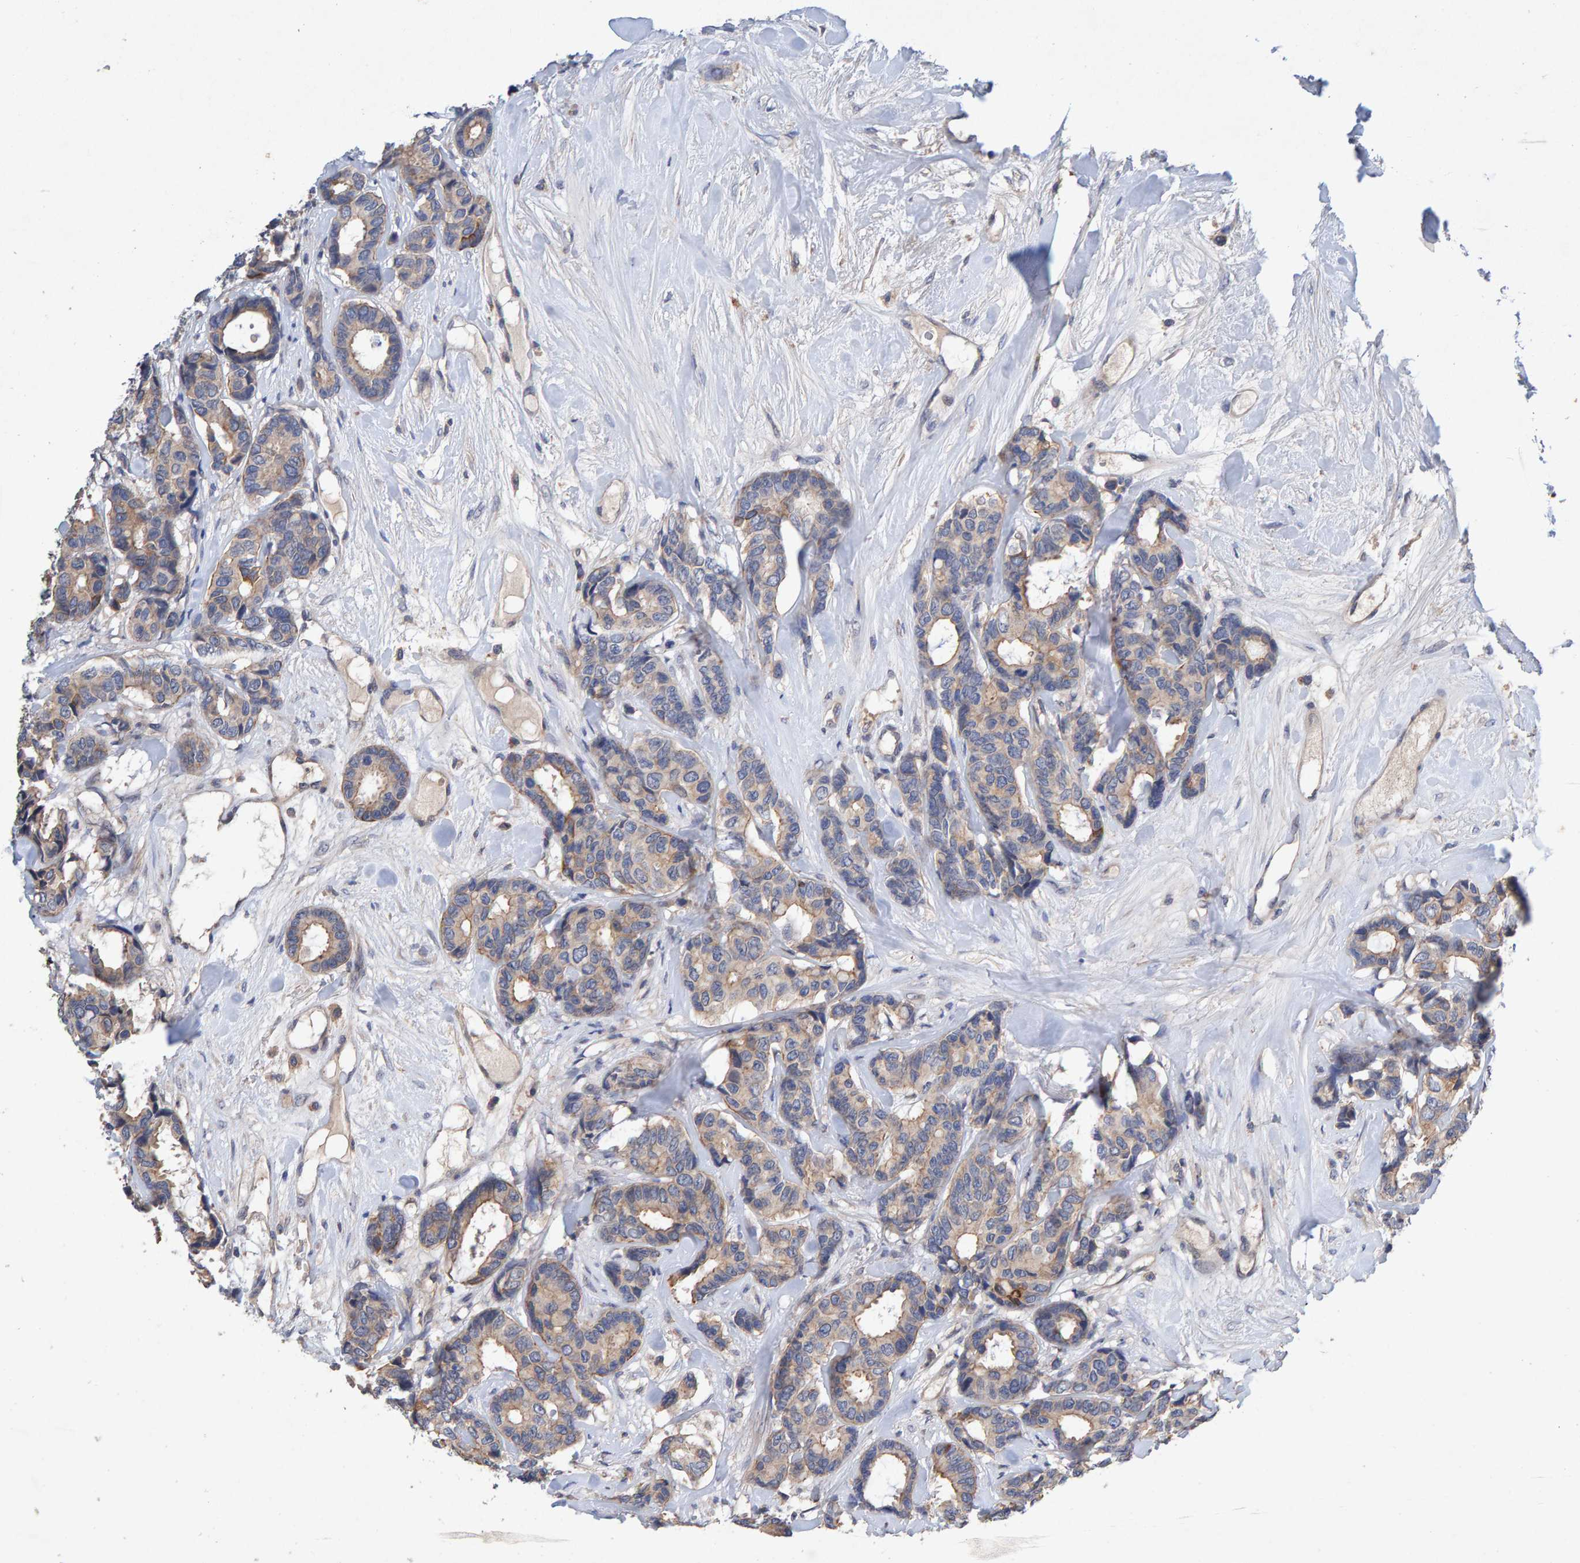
{"staining": {"intensity": "weak", "quantity": ">75%", "location": "cytoplasmic/membranous"}, "tissue": "breast cancer", "cell_type": "Tumor cells", "image_type": "cancer", "snomed": [{"axis": "morphology", "description": "Duct carcinoma"}, {"axis": "topography", "description": "Breast"}], "caption": "IHC (DAB (3,3'-diaminobenzidine)) staining of breast intraductal carcinoma reveals weak cytoplasmic/membranous protein expression in about >75% of tumor cells.", "gene": "EFR3A", "patient": {"sex": "female", "age": 87}}